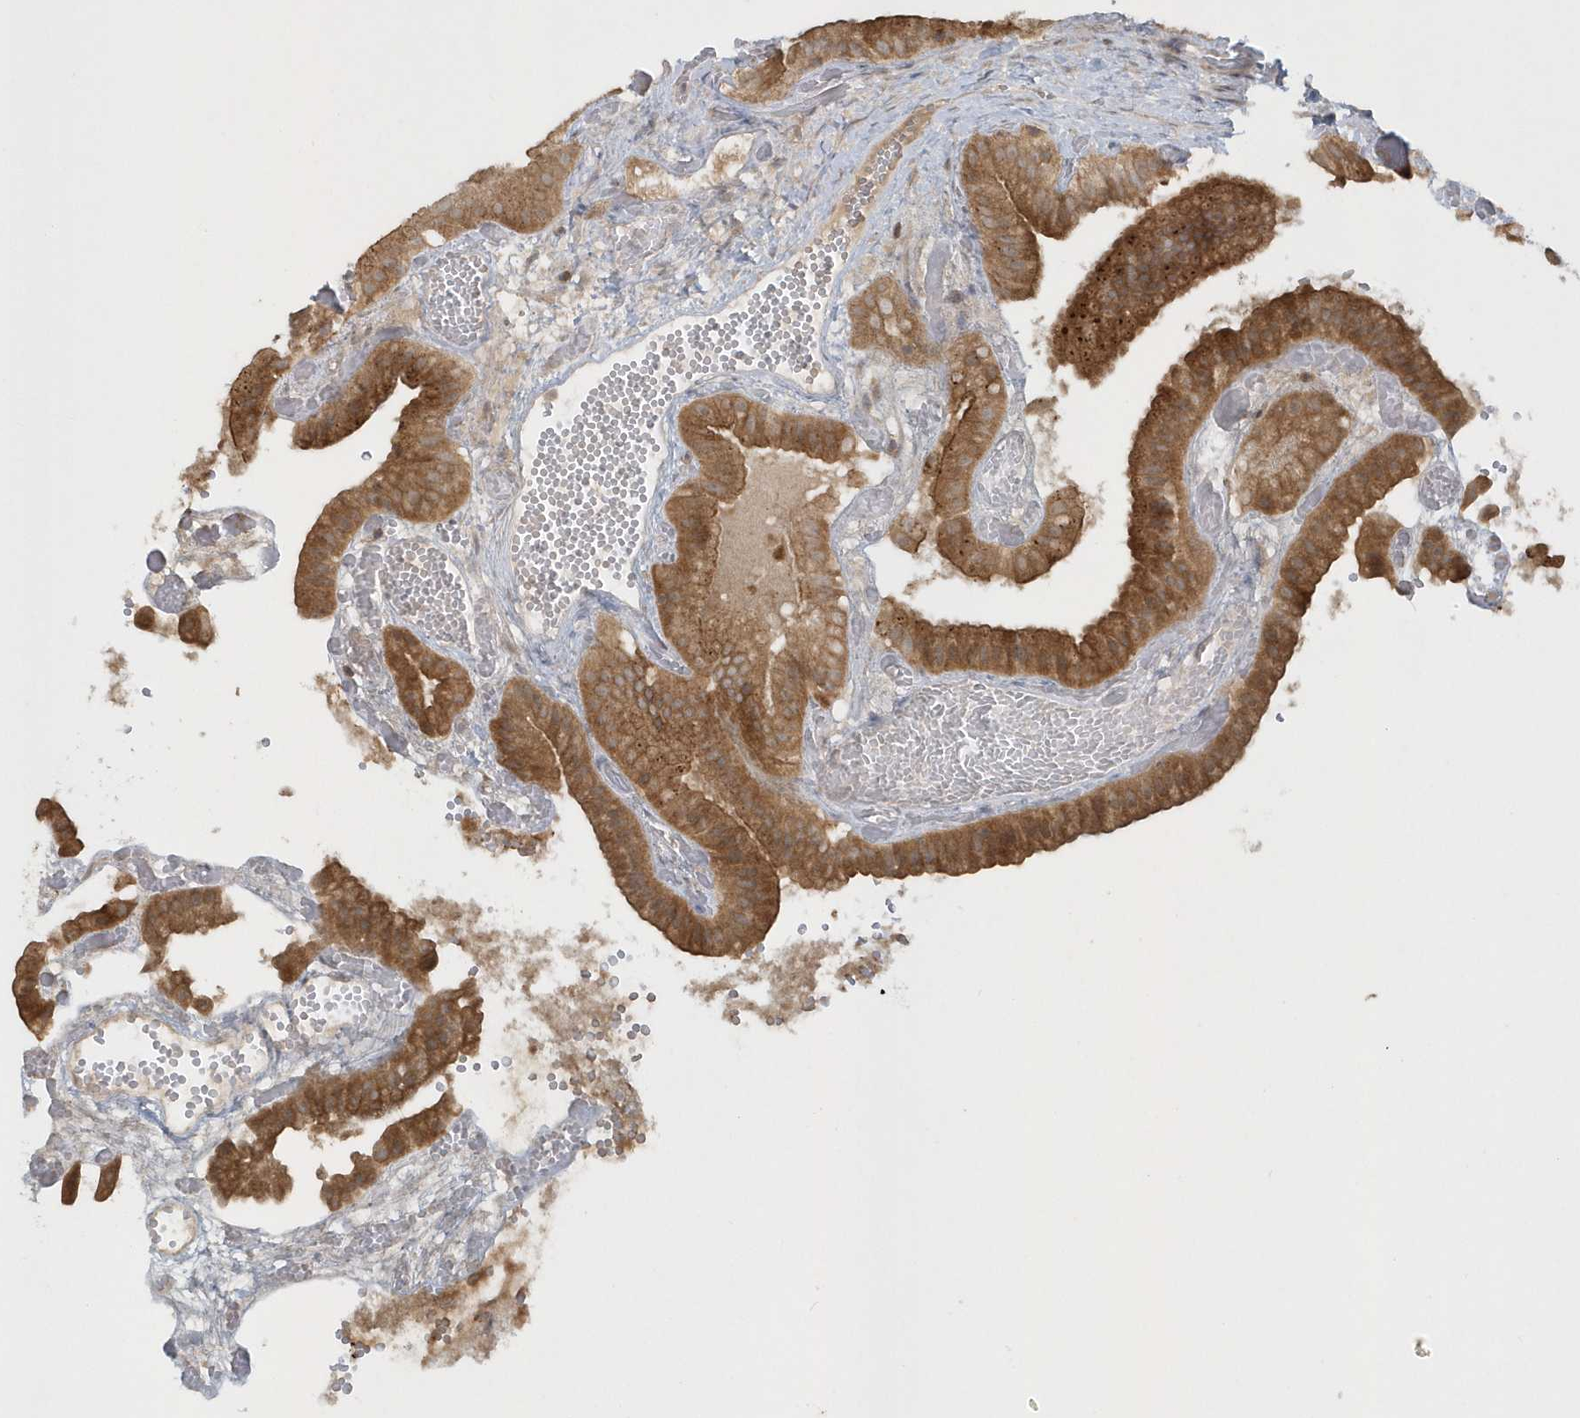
{"staining": {"intensity": "moderate", "quantity": ">75%", "location": "cytoplasmic/membranous"}, "tissue": "gallbladder", "cell_type": "Glandular cells", "image_type": "normal", "snomed": [{"axis": "morphology", "description": "Normal tissue, NOS"}, {"axis": "topography", "description": "Gallbladder"}], "caption": "Moderate cytoplasmic/membranous expression is appreciated in approximately >75% of glandular cells in unremarkable gallbladder.", "gene": "STIM2", "patient": {"sex": "female", "age": 64}}